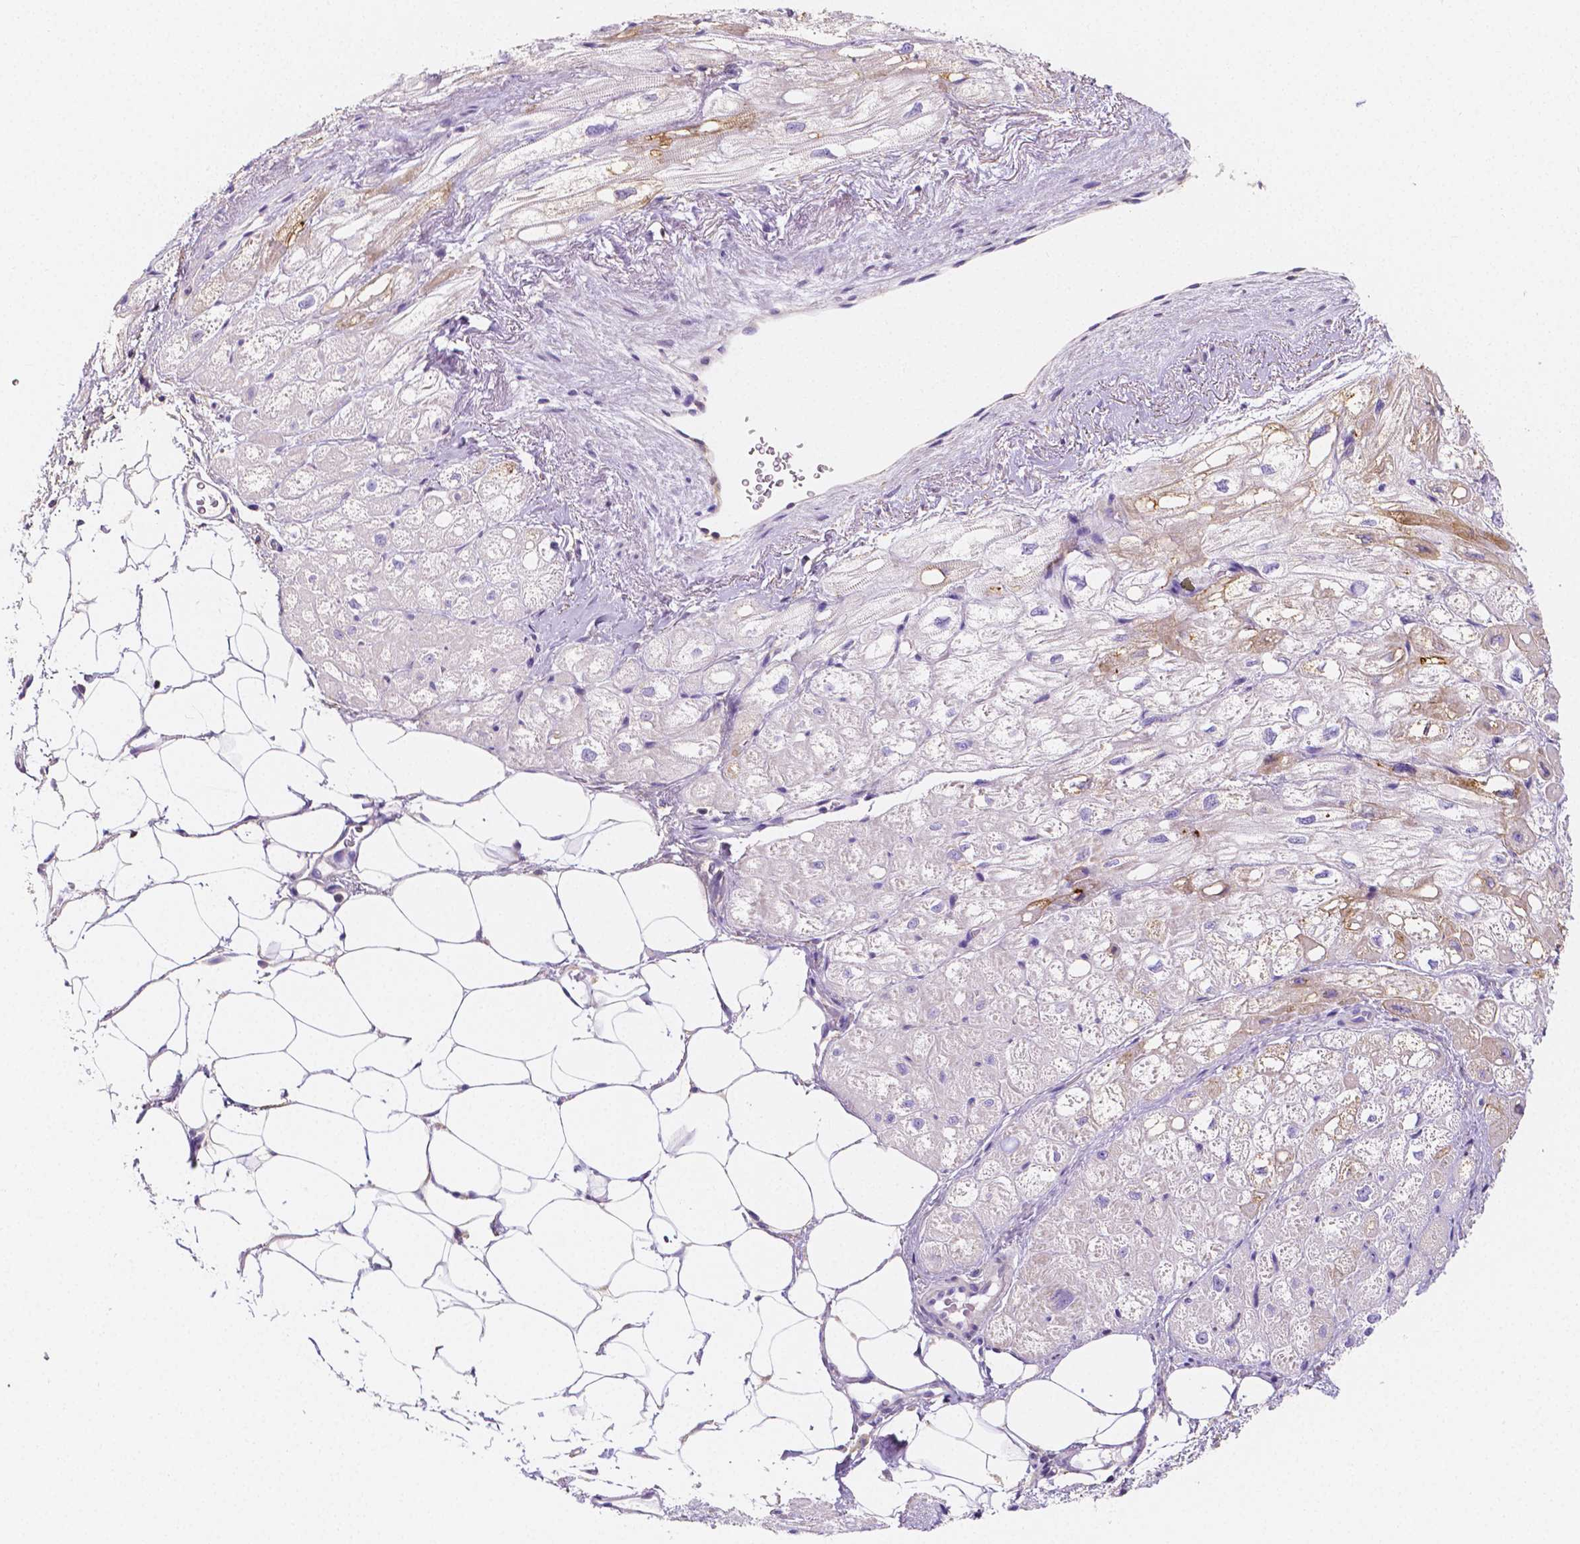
{"staining": {"intensity": "moderate", "quantity": "<25%", "location": "cytoplasmic/membranous"}, "tissue": "heart muscle", "cell_type": "Cardiomyocytes", "image_type": "normal", "snomed": [{"axis": "morphology", "description": "Normal tissue, NOS"}, {"axis": "topography", "description": "Heart"}], "caption": "Cardiomyocytes reveal low levels of moderate cytoplasmic/membranous staining in approximately <25% of cells in normal human heart muscle.", "gene": "GABRD", "patient": {"sex": "female", "age": 69}}